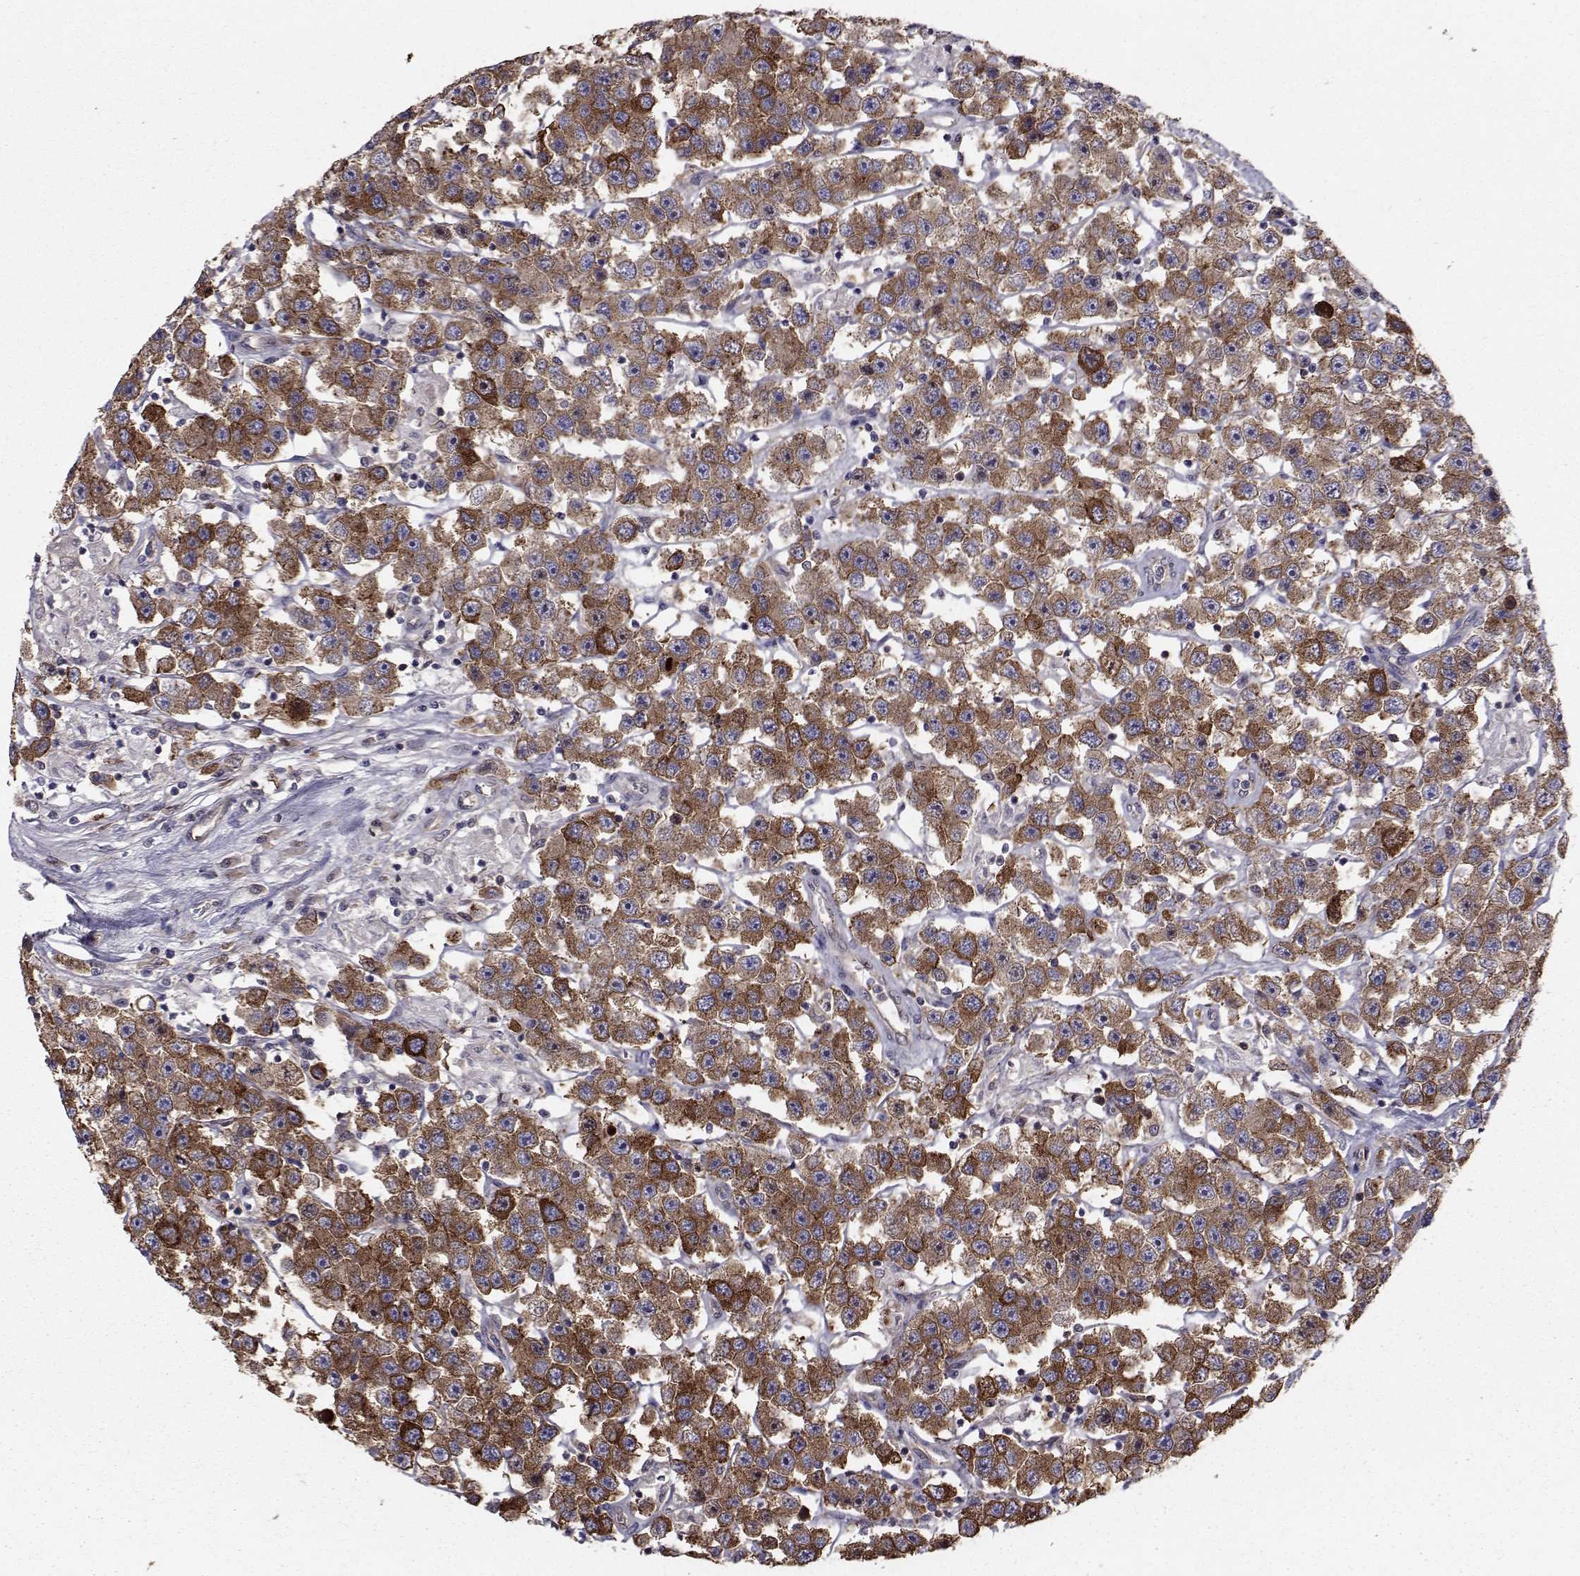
{"staining": {"intensity": "moderate", "quantity": "25%-75%", "location": "cytoplasmic/membranous"}, "tissue": "testis cancer", "cell_type": "Tumor cells", "image_type": "cancer", "snomed": [{"axis": "morphology", "description": "Seminoma, NOS"}, {"axis": "topography", "description": "Testis"}], "caption": "The immunohistochemical stain highlights moderate cytoplasmic/membranous positivity in tumor cells of testis cancer tissue.", "gene": "HSP90AB1", "patient": {"sex": "male", "age": 45}}